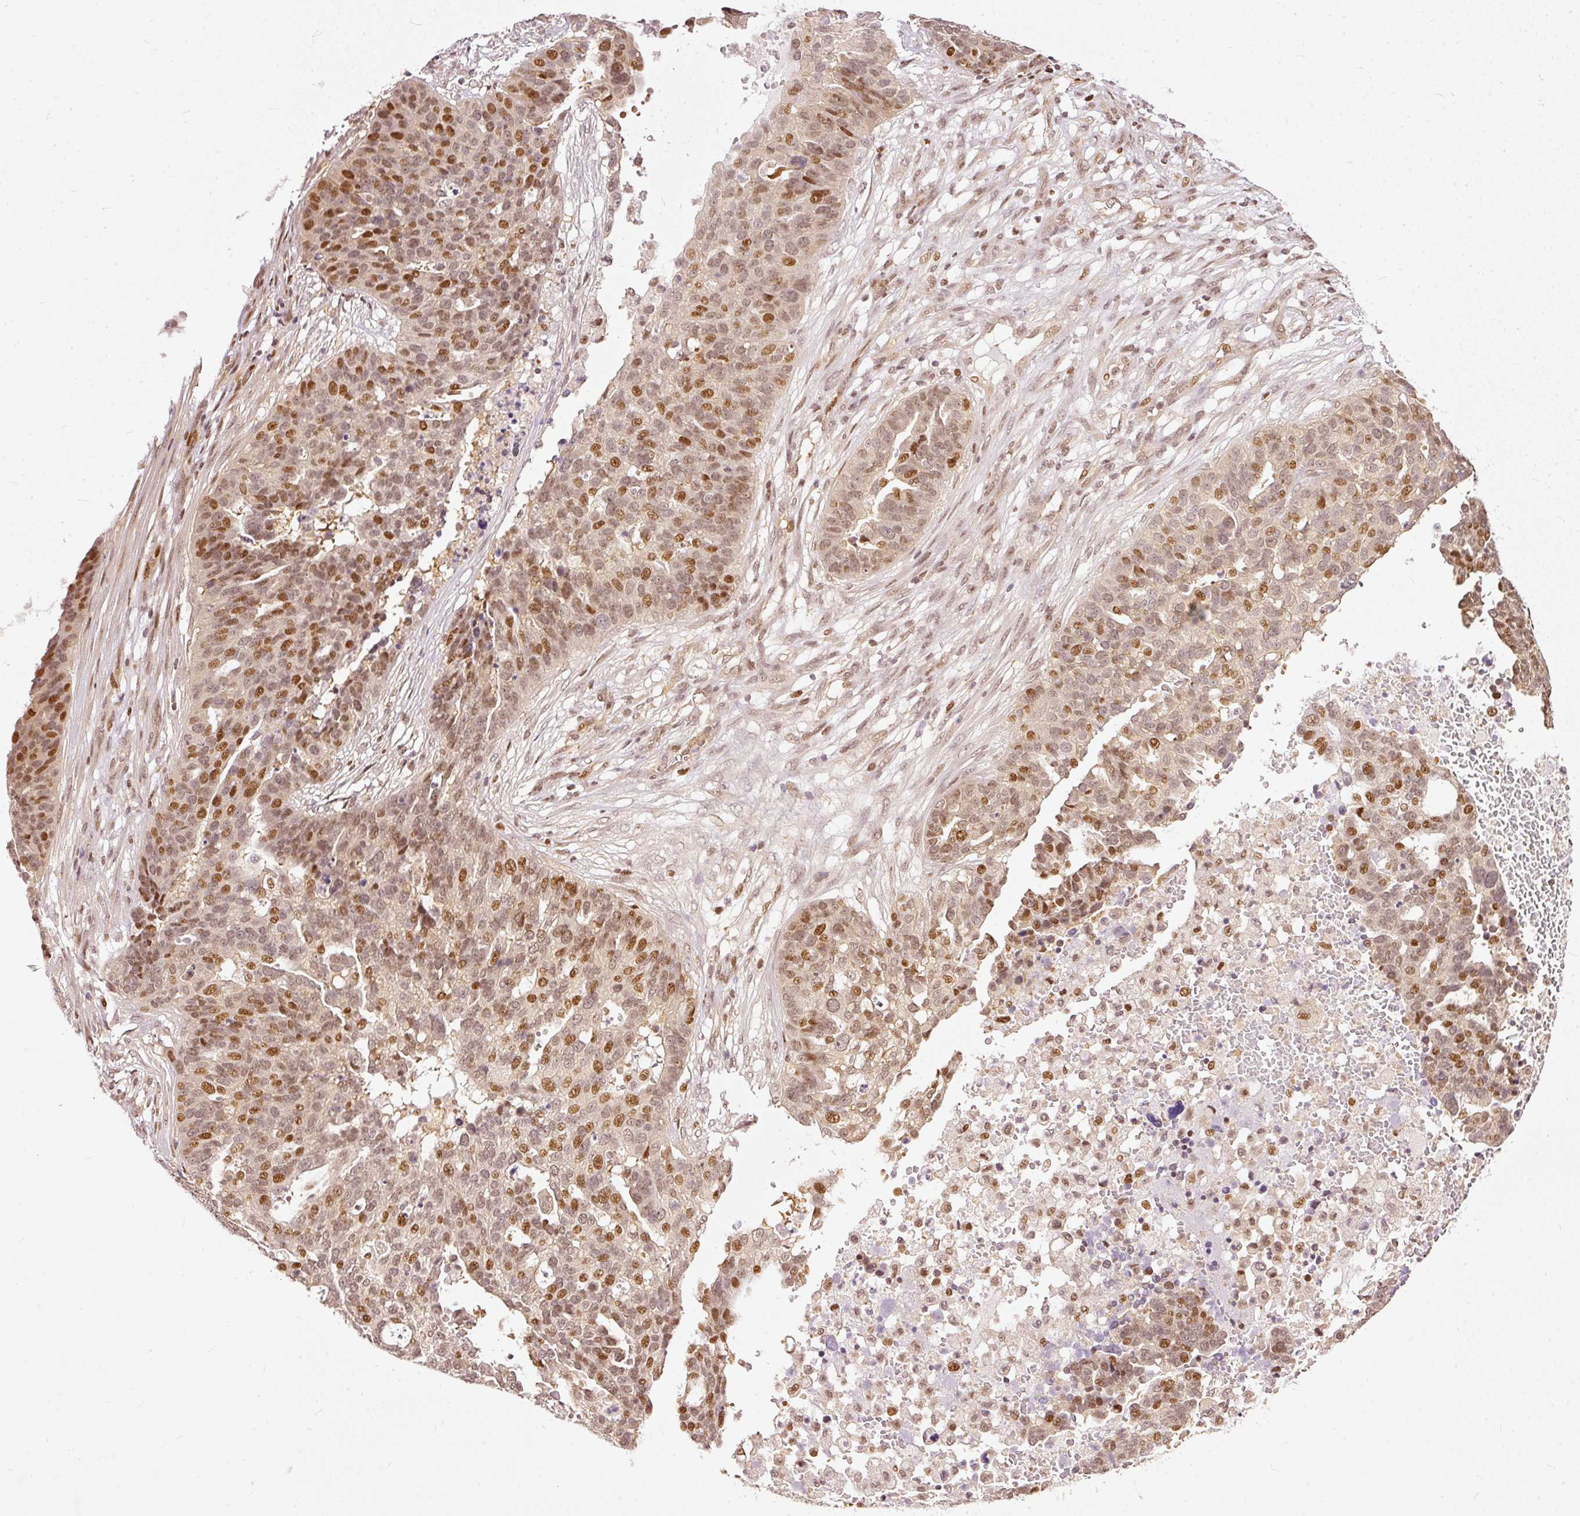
{"staining": {"intensity": "moderate", "quantity": ">75%", "location": "nuclear"}, "tissue": "ovarian cancer", "cell_type": "Tumor cells", "image_type": "cancer", "snomed": [{"axis": "morphology", "description": "Cystadenocarcinoma, serous, NOS"}, {"axis": "topography", "description": "Ovary"}], "caption": "Protein expression analysis of serous cystadenocarcinoma (ovarian) exhibits moderate nuclear positivity in about >75% of tumor cells.", "gene": "ZNF778", "patient": {"sex": "female", "age": 59}}